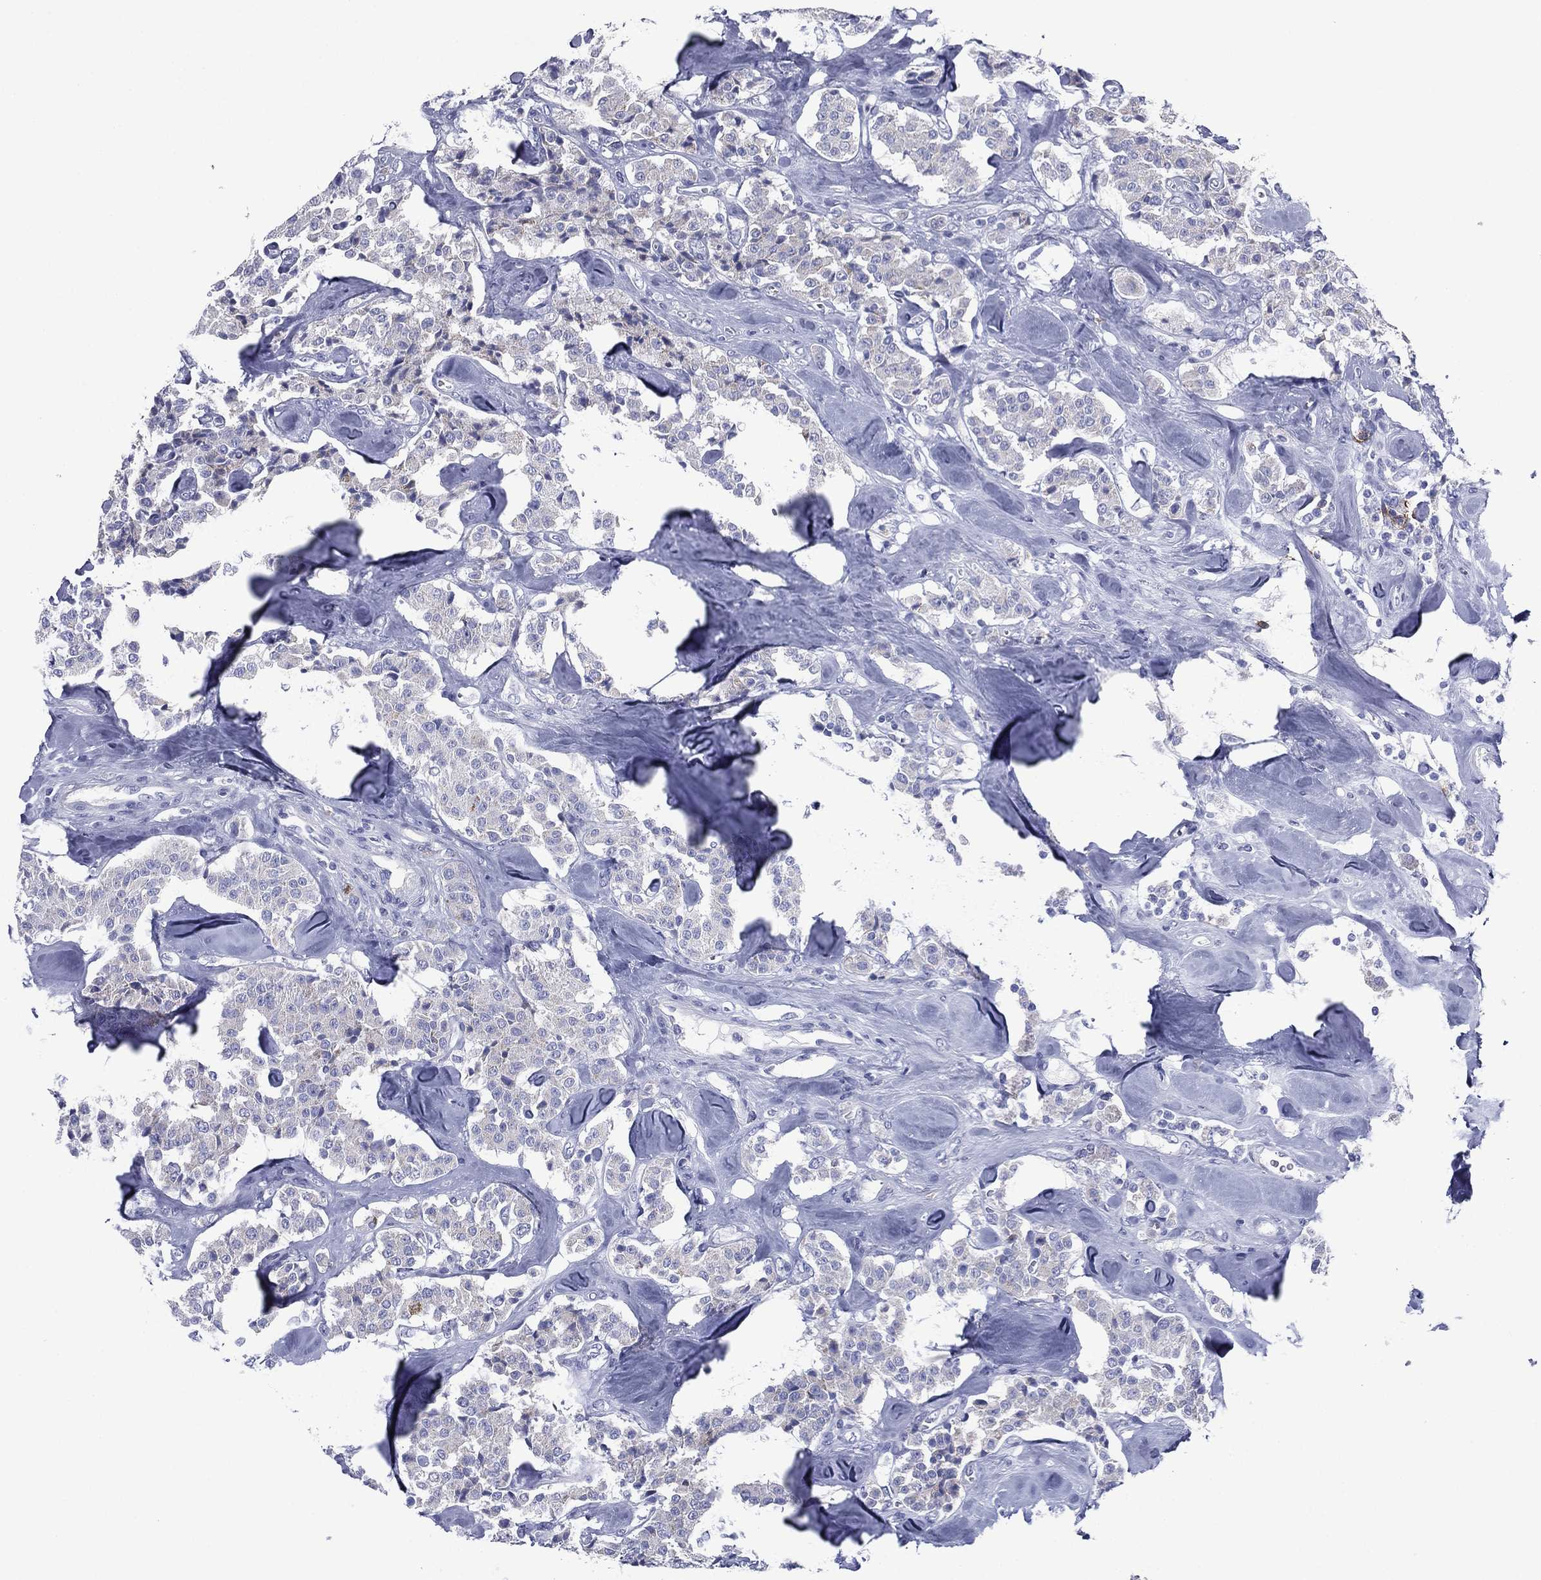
{"staining": {"intensity": "negative", "quantity": "none", "location": "none"}, "tissue": "carcinoid", "cell_type": "Tumor cells", "image_type": "cancer", "snomed": [{"axis": "morphology", "description": "Carcinoid, malignant, NOS"}, {"axis": "topography", "description": "Pancreas"}], "caption": "There is no significant expression in tumor cells of carcinoid (malignant).", "gene": "FCER2", "patient": {"sex": "male", "age": 41}}